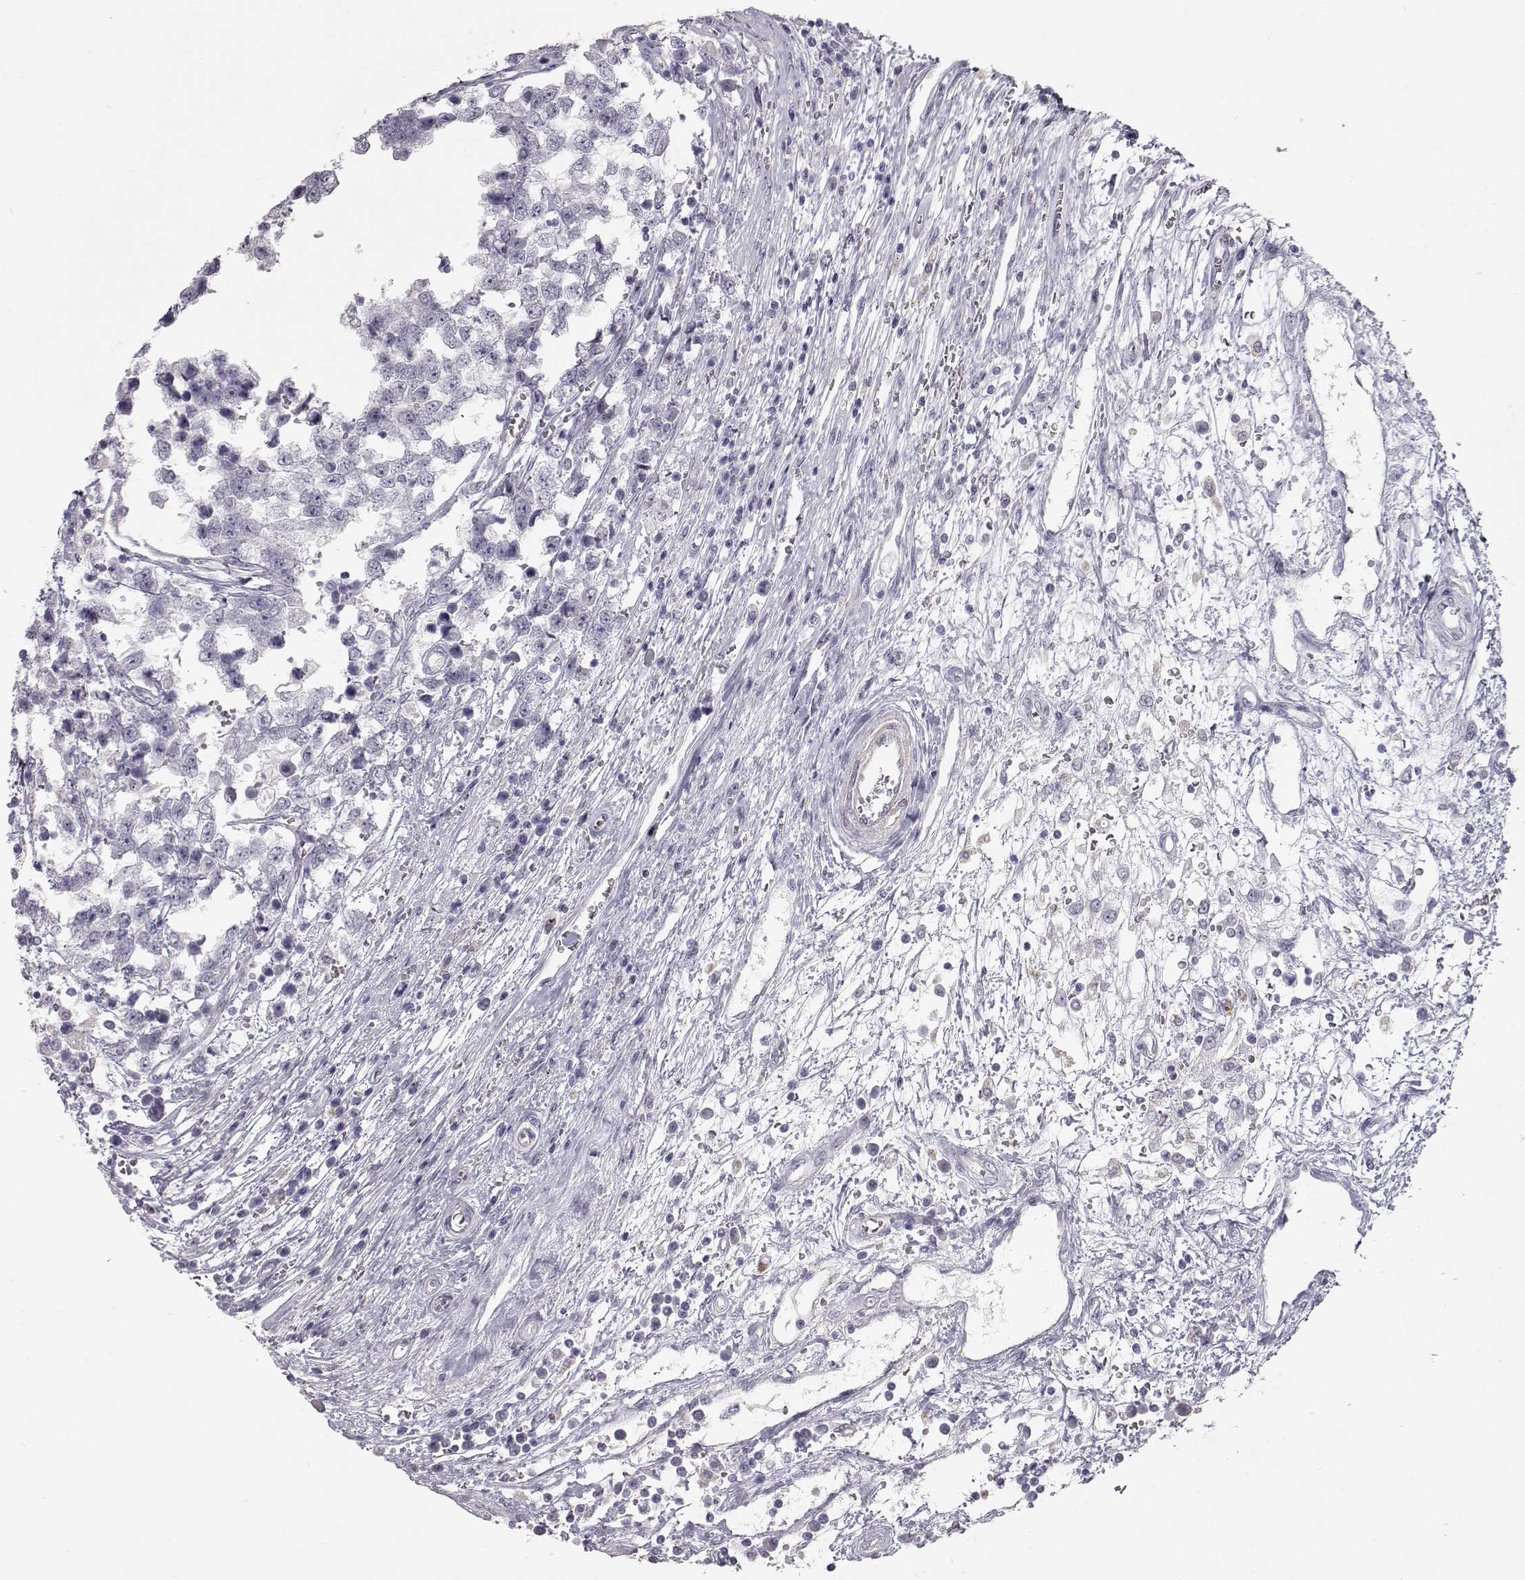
{"staining": {"intensity": "negative", "quantity": "none", "location": "none"}, "tissue": "testis cancer", "cell_type": "Tumor cells", "image_type": "cancer", "snomed": [{"axis": "morphology", "description": "Normal tissue, NOS"}, {"axis": "morphology", "description": "Seminoma, NOS"}, {"axis": "topography", "description": "Testis"}, {"axis": "topography", "description": "Epididymis"}], "caption": "Immunohistochemistry of human testis cancer exhibits no staining in tumor cells.", "gene": "SLC18A1", "patient": {"sex": "male", "age": 34}}